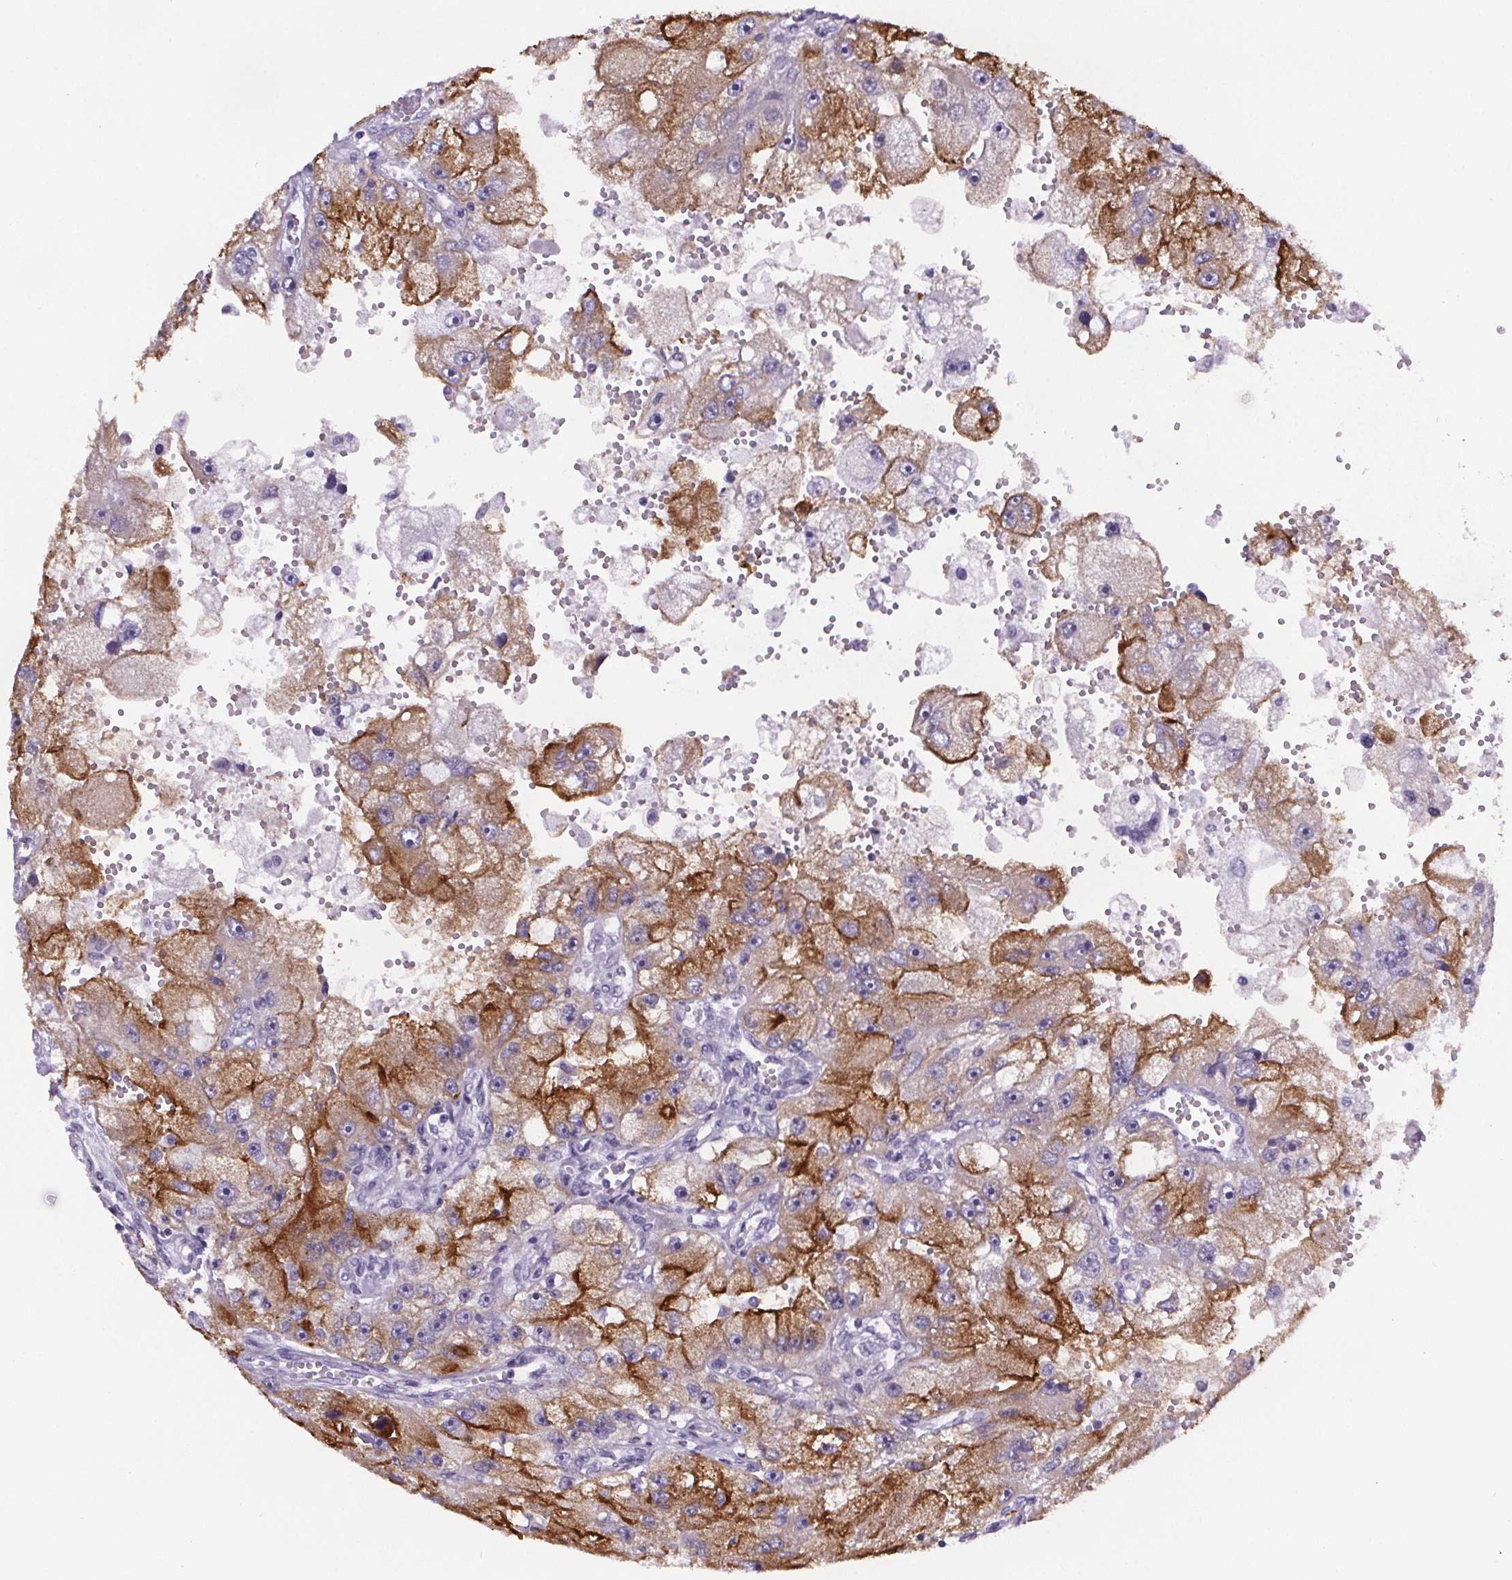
{"staining": {"intensity": "moderate", "quantity": "<25%", "location": "cytoplasmic/membranous"}, "tissue": "renal cancer", "cell_type": "Tumor cells", "image_type": "cancer", "snomed": [{"axis": "morphology", "description": "Adenocarcinoma, NOS"}, {"axis": "topography", "description": "Kidney"}], "caption": "This is a photomicrograph of IHC staining of adenocarcinoma (renal), which shows moderate staining in the cytoplasmic/membranous of tumor cells.", "gene": "CUBN", "patient": {"sex": "male", "age": 63}}